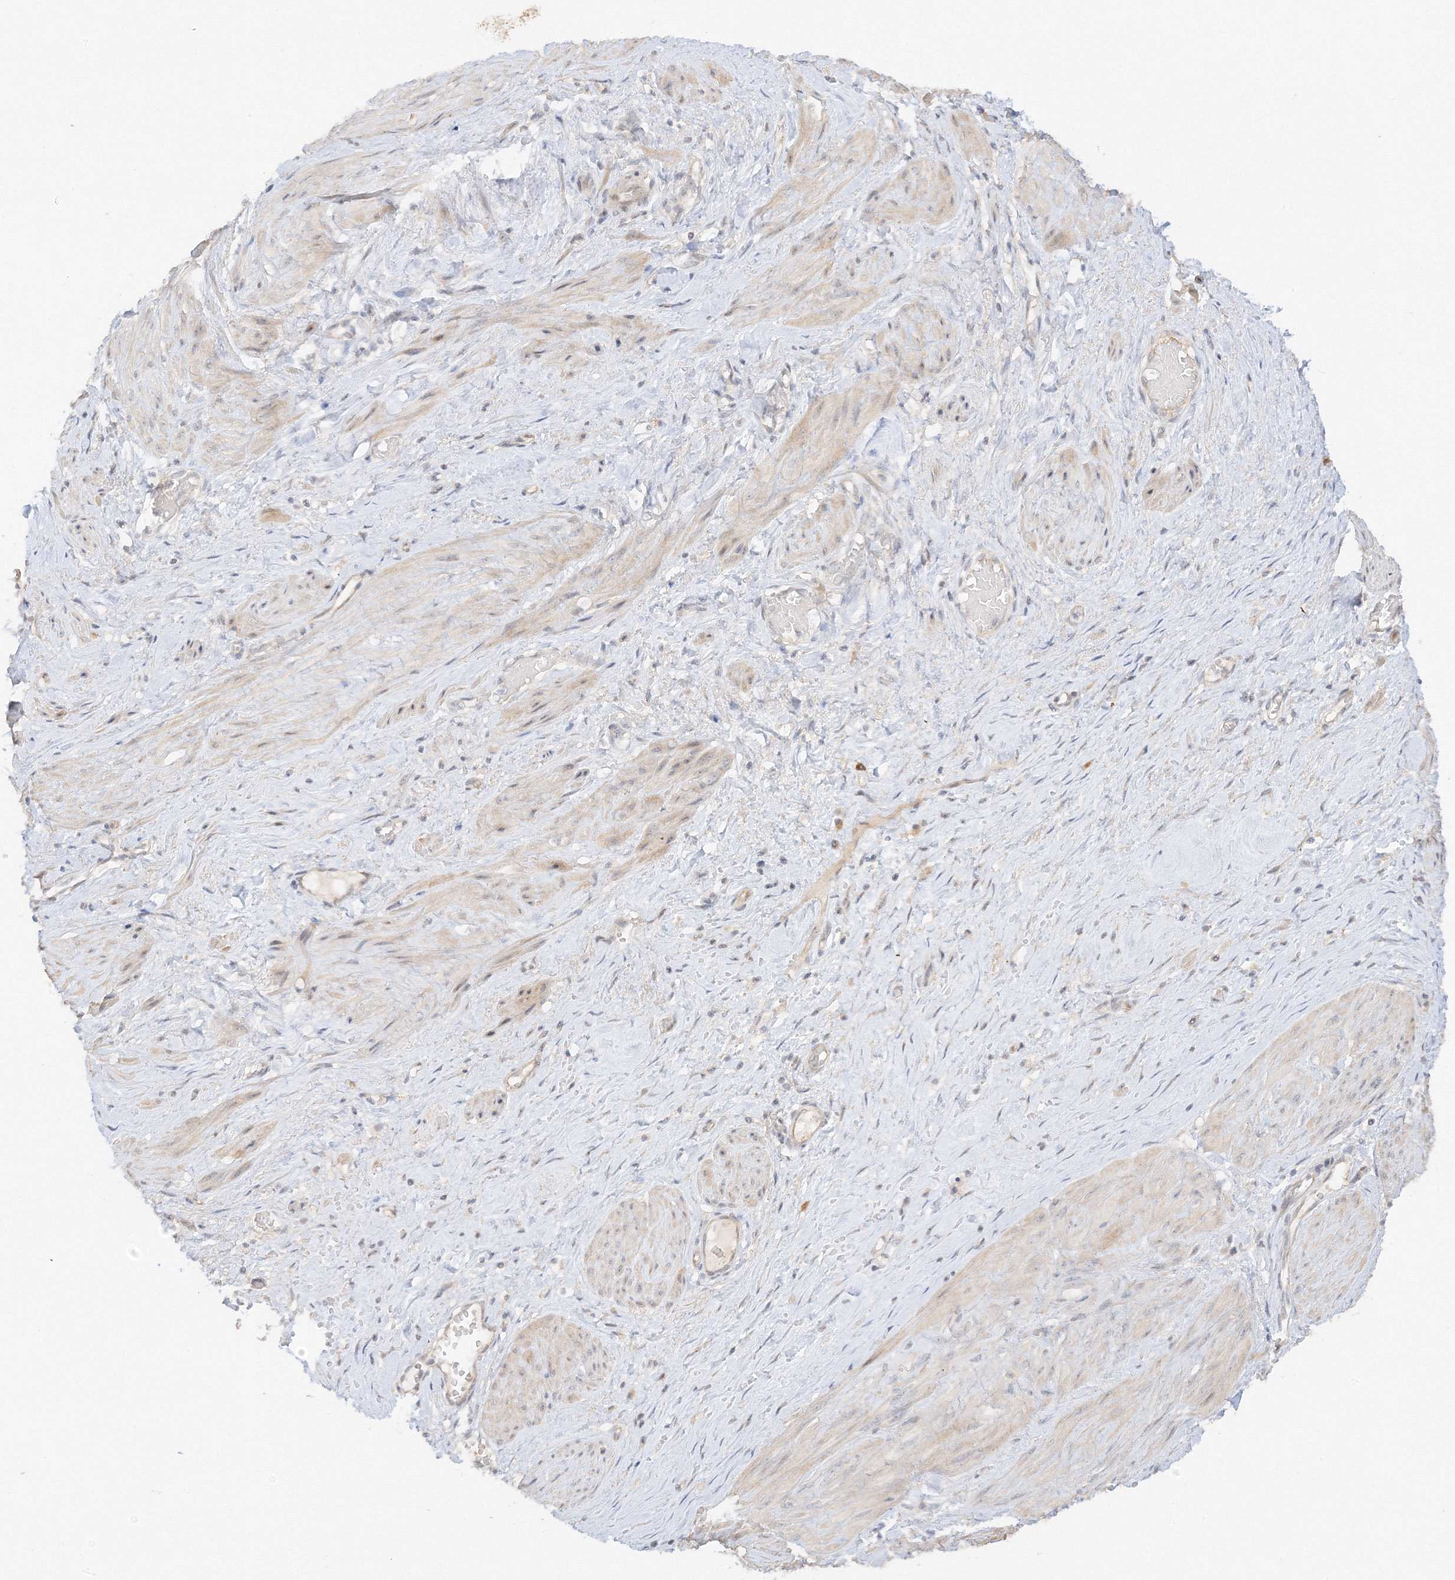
{"staining": {"intensity": "weak", "quantity": "25%-75%", "location": "cytoplasmic/membranous"}, "tissue": "smooth muscle", "cell_type": "Smooth muscle cells", "image_type": "normal", "snomed": [{"axis": "morphology", "description": "Normal tissue, NOS"}, {"axis": "topography", "description": "Endometrium"}], "caption": "Immunohistochemical staining of unremarkable human smooth muscle shows 25%-75% levels of weak cytoplasmic/membranous protein expression in approximately 25%-75% of smooth muscle cells. Nuclei are stained in blue.", "gene": "ETAA1", "patient": {"sex": "female", "age": 33}}